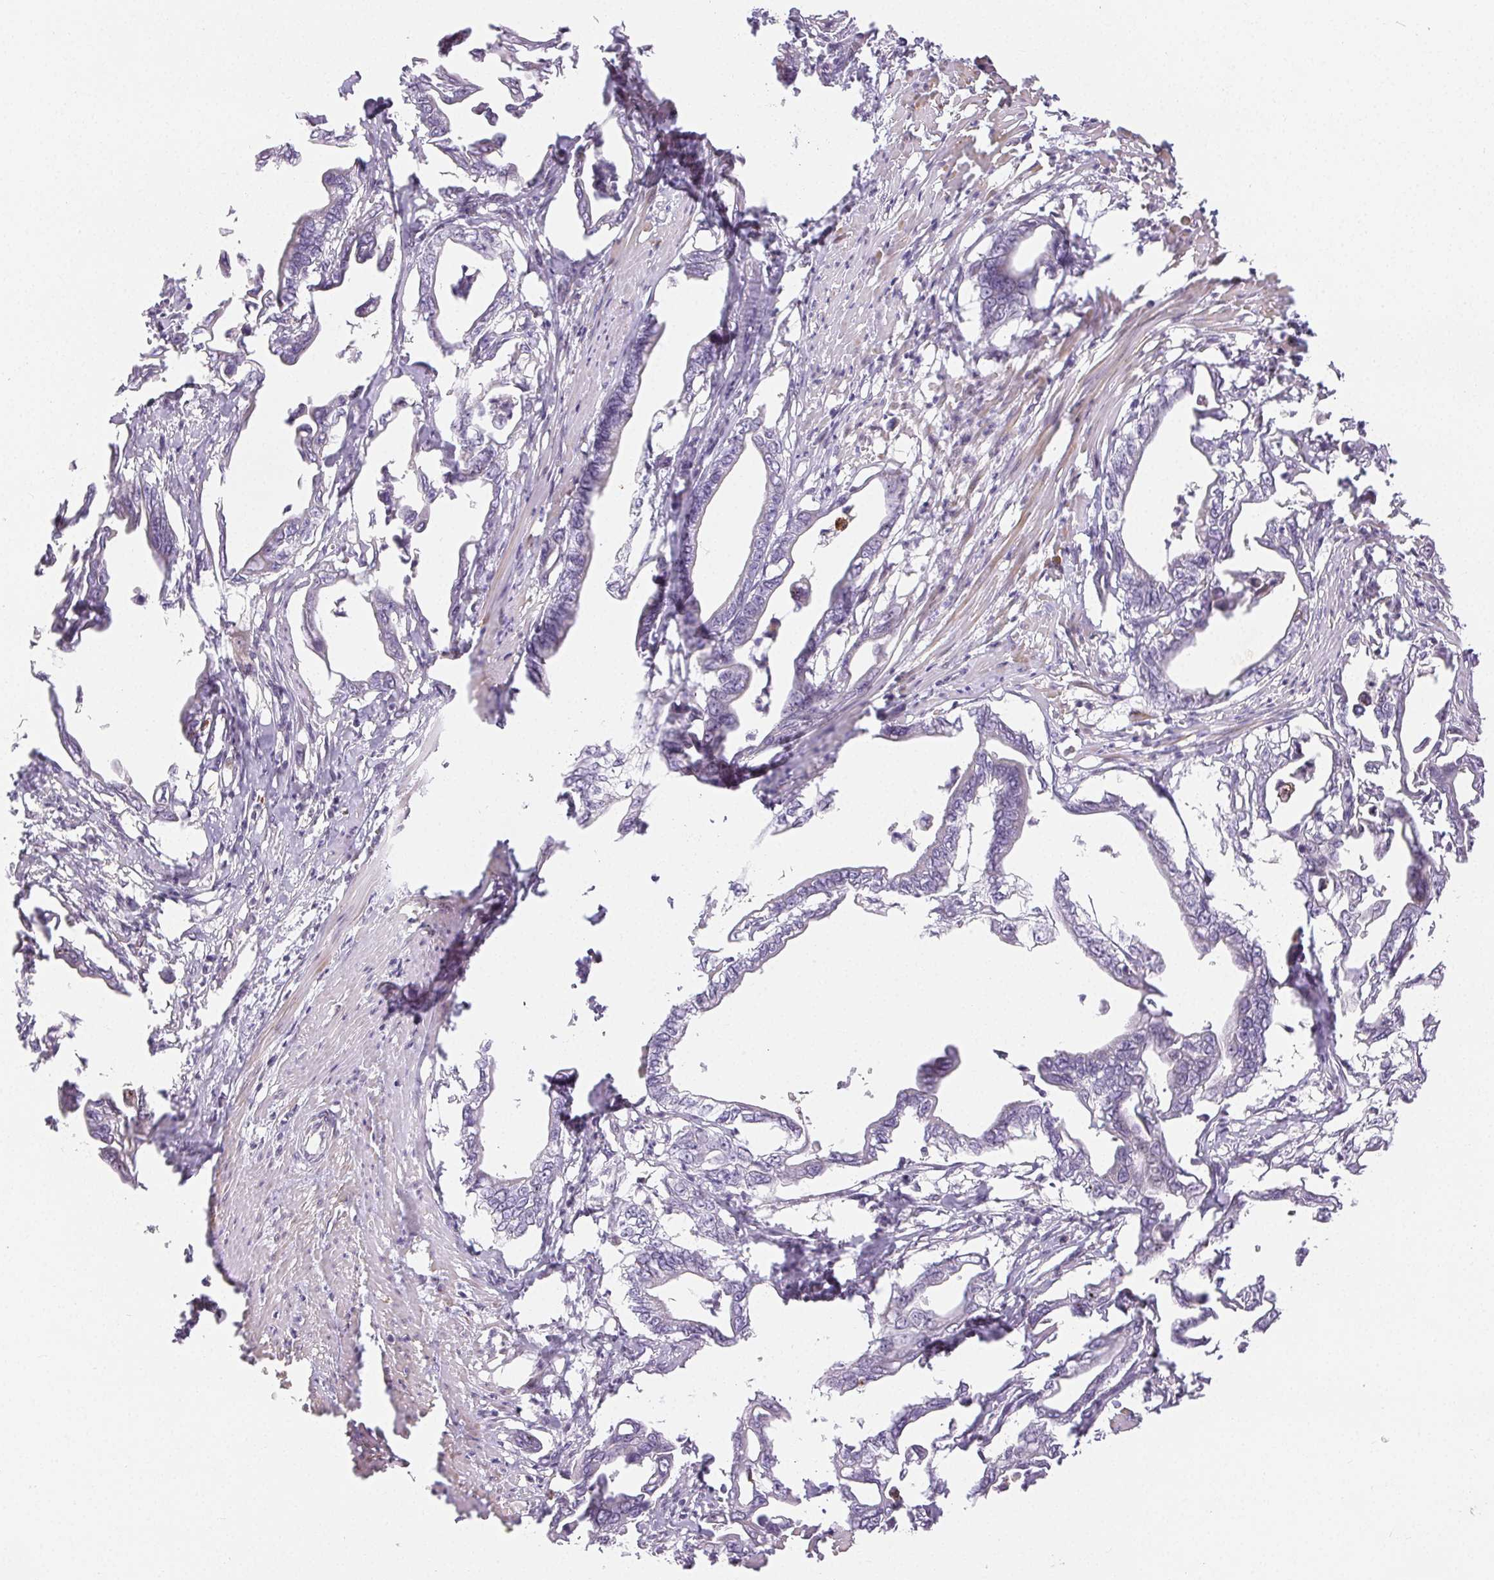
{"staining": {"intensity": "negative", "quantity": "none", "location": "none"}, "tissue": "pancreatic cancer", "cell_type": "Tumor cells", "image_type": "cancer", "snomed": [{"axis": "morphology", "description": "Adenocarcinoma, NOS"}, {"axis": "topography", "description": "Pancreas"}], "caption": "The immunohistochemistry (IHC) photomicrograph has no significant expression in tumor cells of pancreatic adenocarcinoma tissue. (DAB (3,3'-diaminobenzidine) IHC with hematoxylin counter stain).", "gene": "RPGRIP1", "patient": {"sex": "male", "age": 61}}